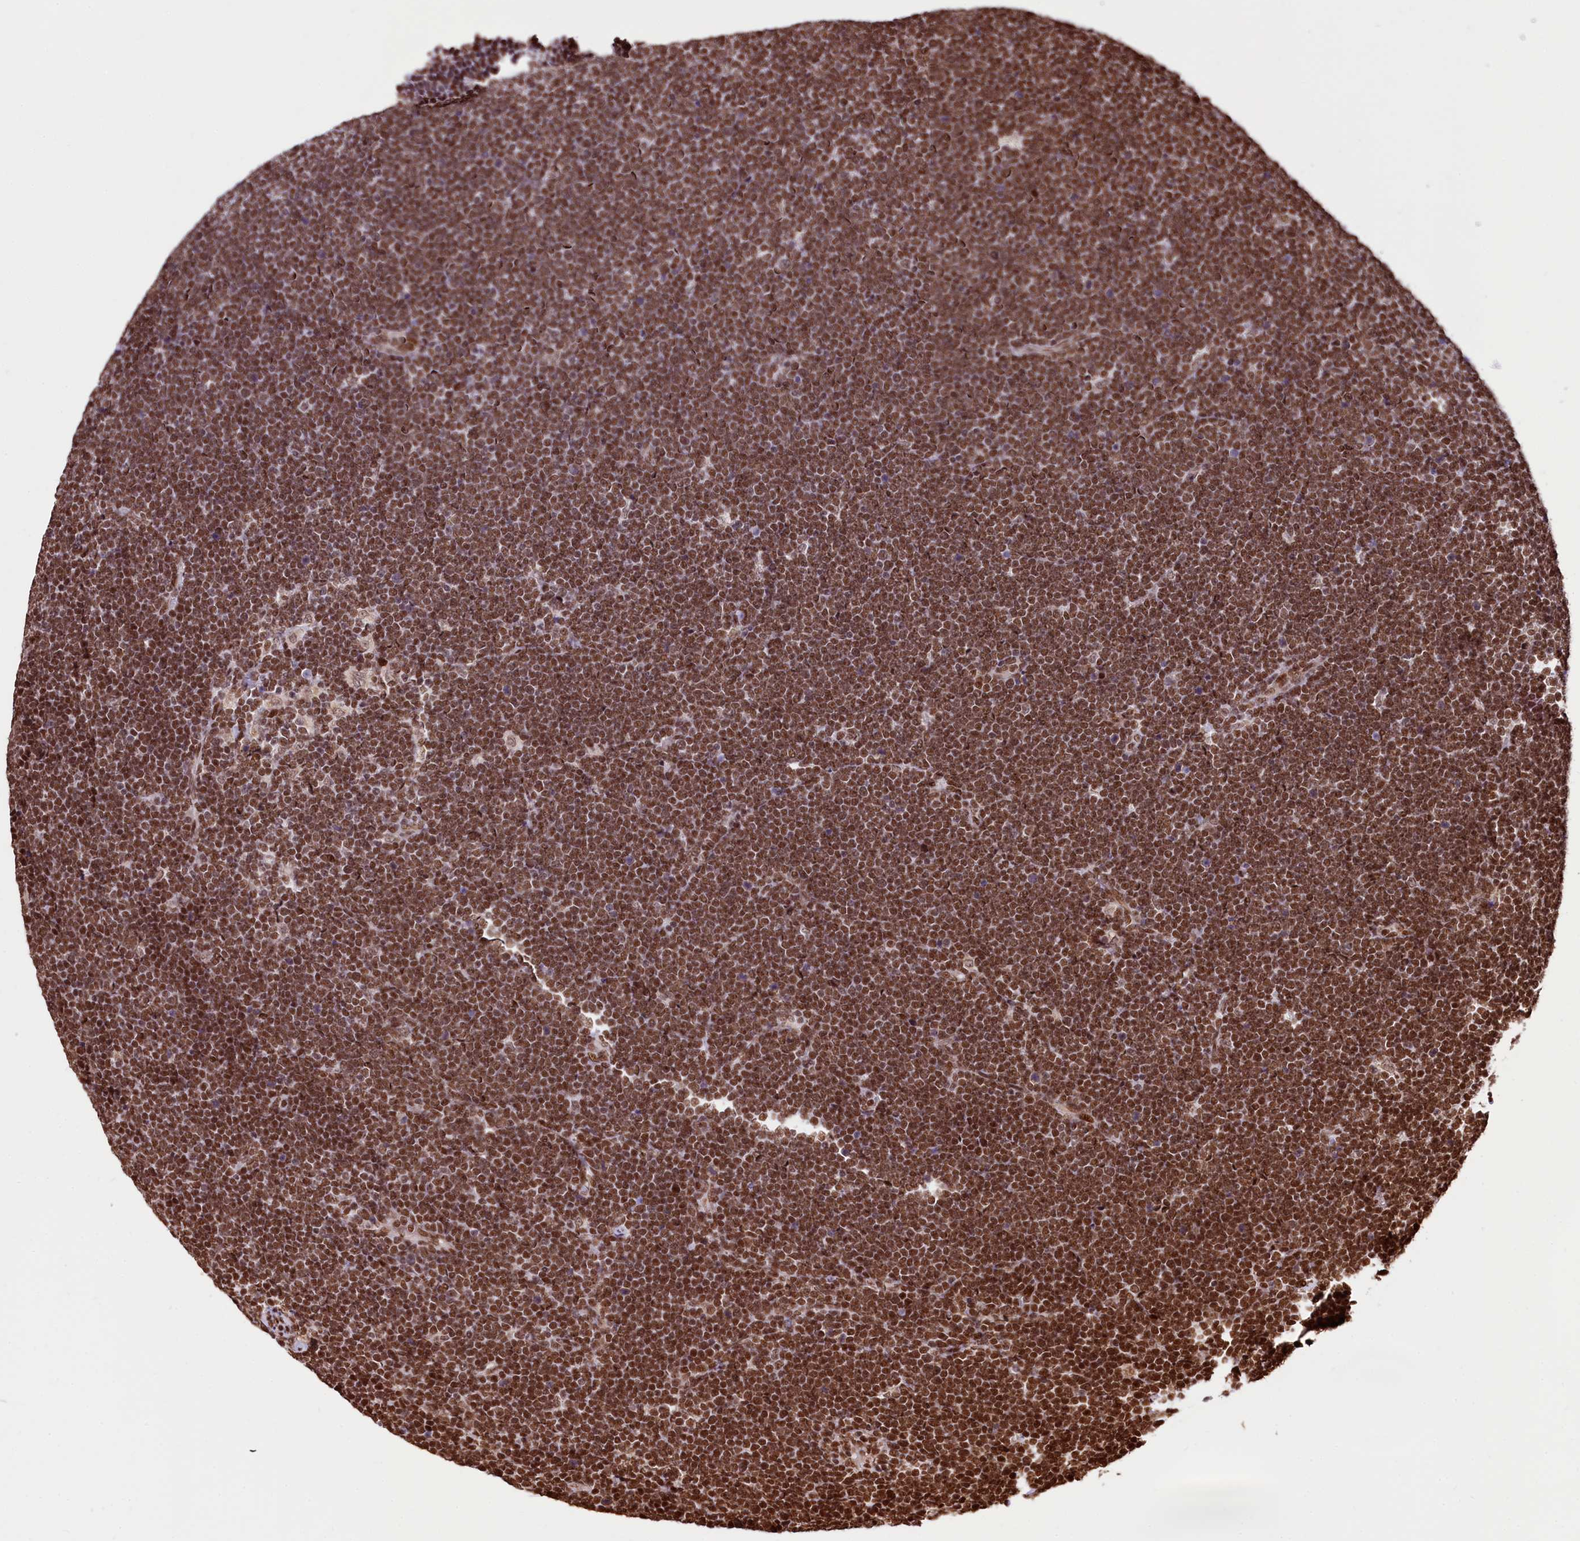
{"staining": {"intensity": "strong", "quantity": ">75%", "location": "nuclear"}, "tissue": "lymphoma", "cell_type": "Tumor cells", "image_type": "cancer", "snomed": [{"axis": "morphology", "description": "Malignant lymphoma, non-Hodgkin's type, High grade"}, {"axis": "topography", "description": "Lymph node"}], "caption": "Human malignant lymphoma, non-Hodgkin's type (high-grade) stained with a brown dye reveals strong nuclear positive positivity in about >75% of tumor cells.", "gene": "PDS5B", "patient": {"sex": "male", "age": 13}}